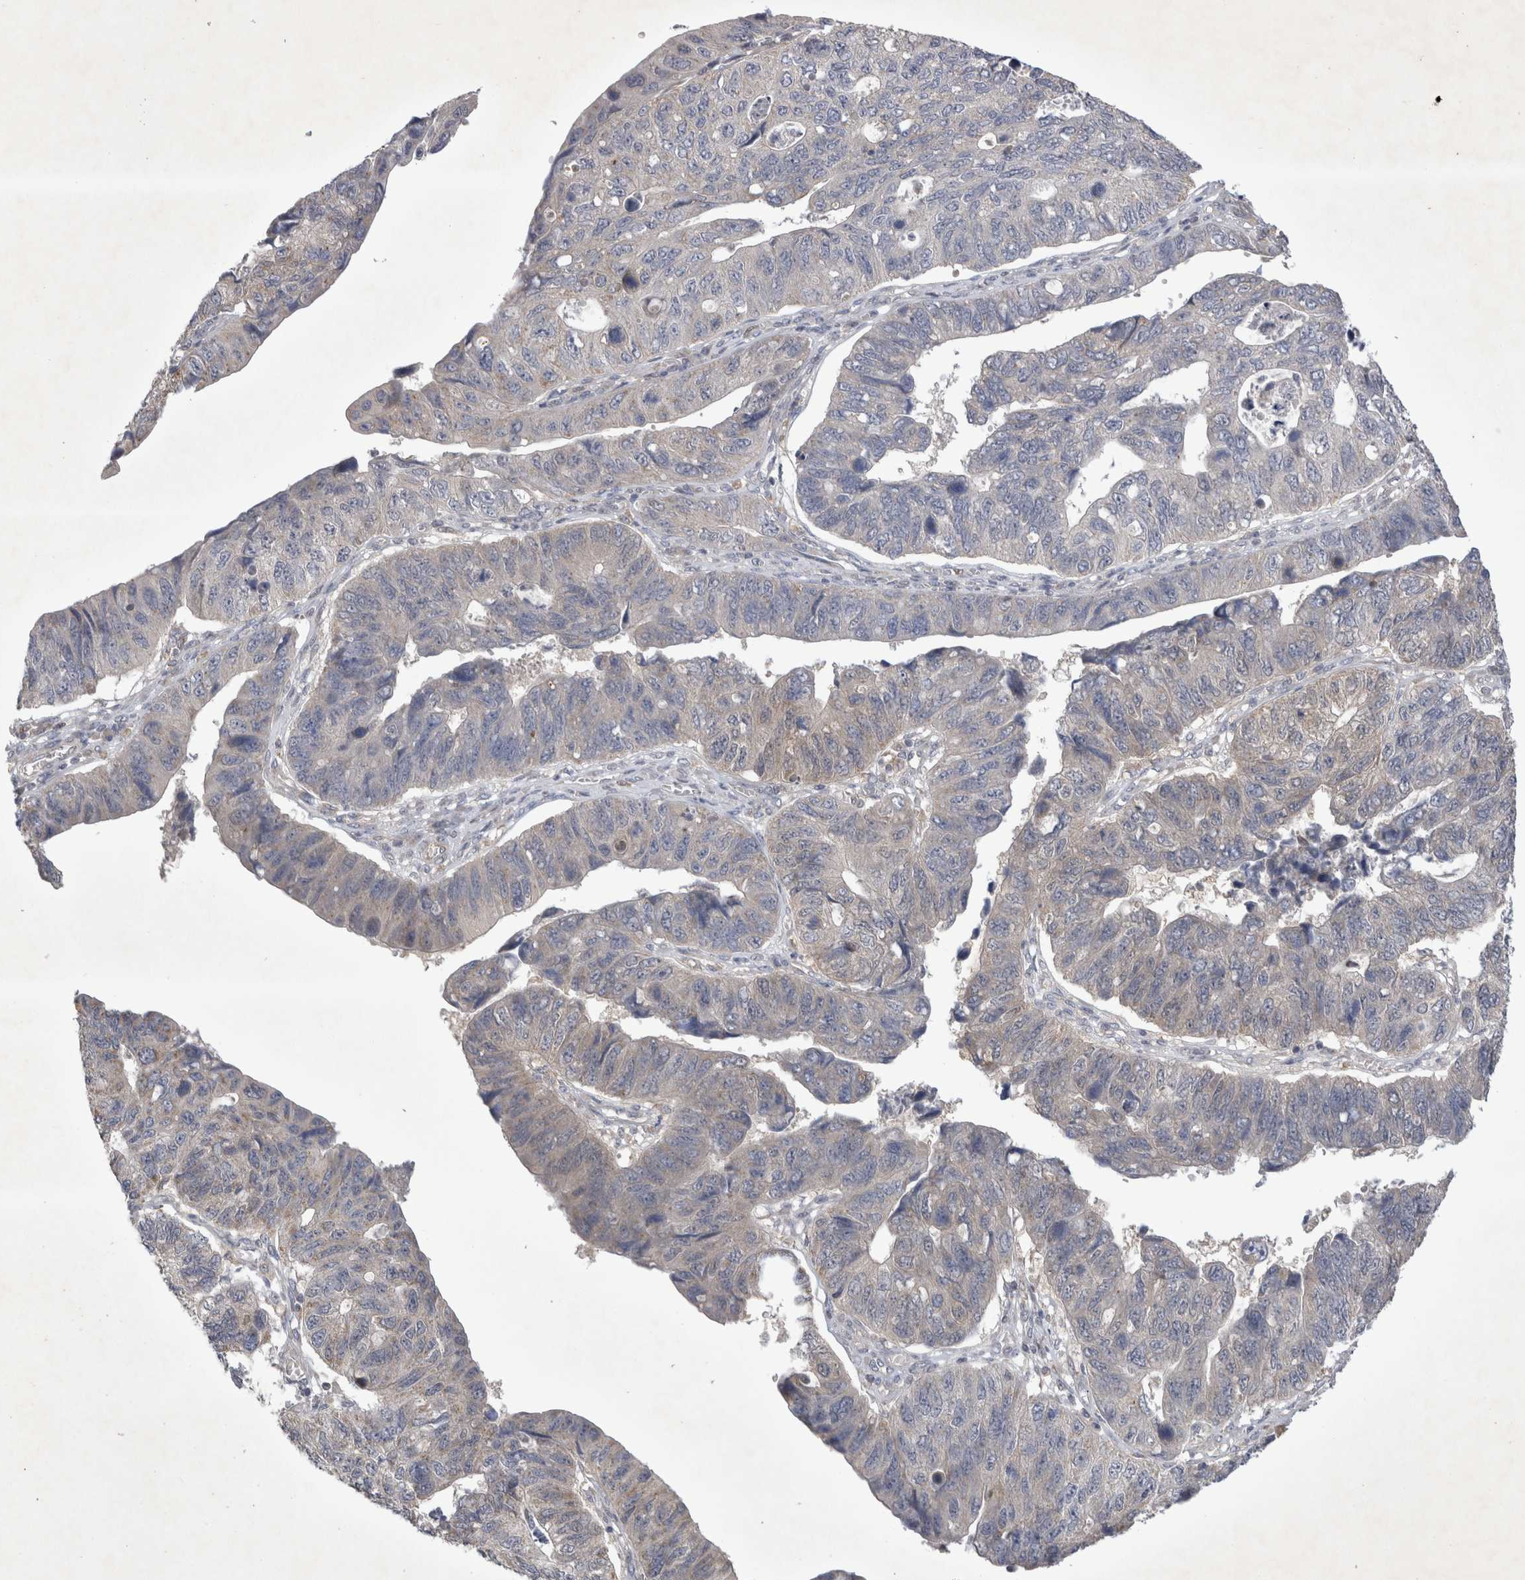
{"staining": {"intensity": "negative", "quantity": "none", "location": "none"}, "tissue": "stomach cancer", "cell_type": "Tumor cells", "image_type": "cancer", "snomed": [{"axis": "morphology", "description": "Adenocarcinoma, NOS"}, {"axis": "topography", "description": "Stomach"}], "caption": "High power microscopy micrograph of an IHC photomicrograph of stomach cancer (adenocarcinoma), revealing no significant staining in tumor cells.", "gene": "SRD5A3", "patient": {"sex": "male", "age": 59}}